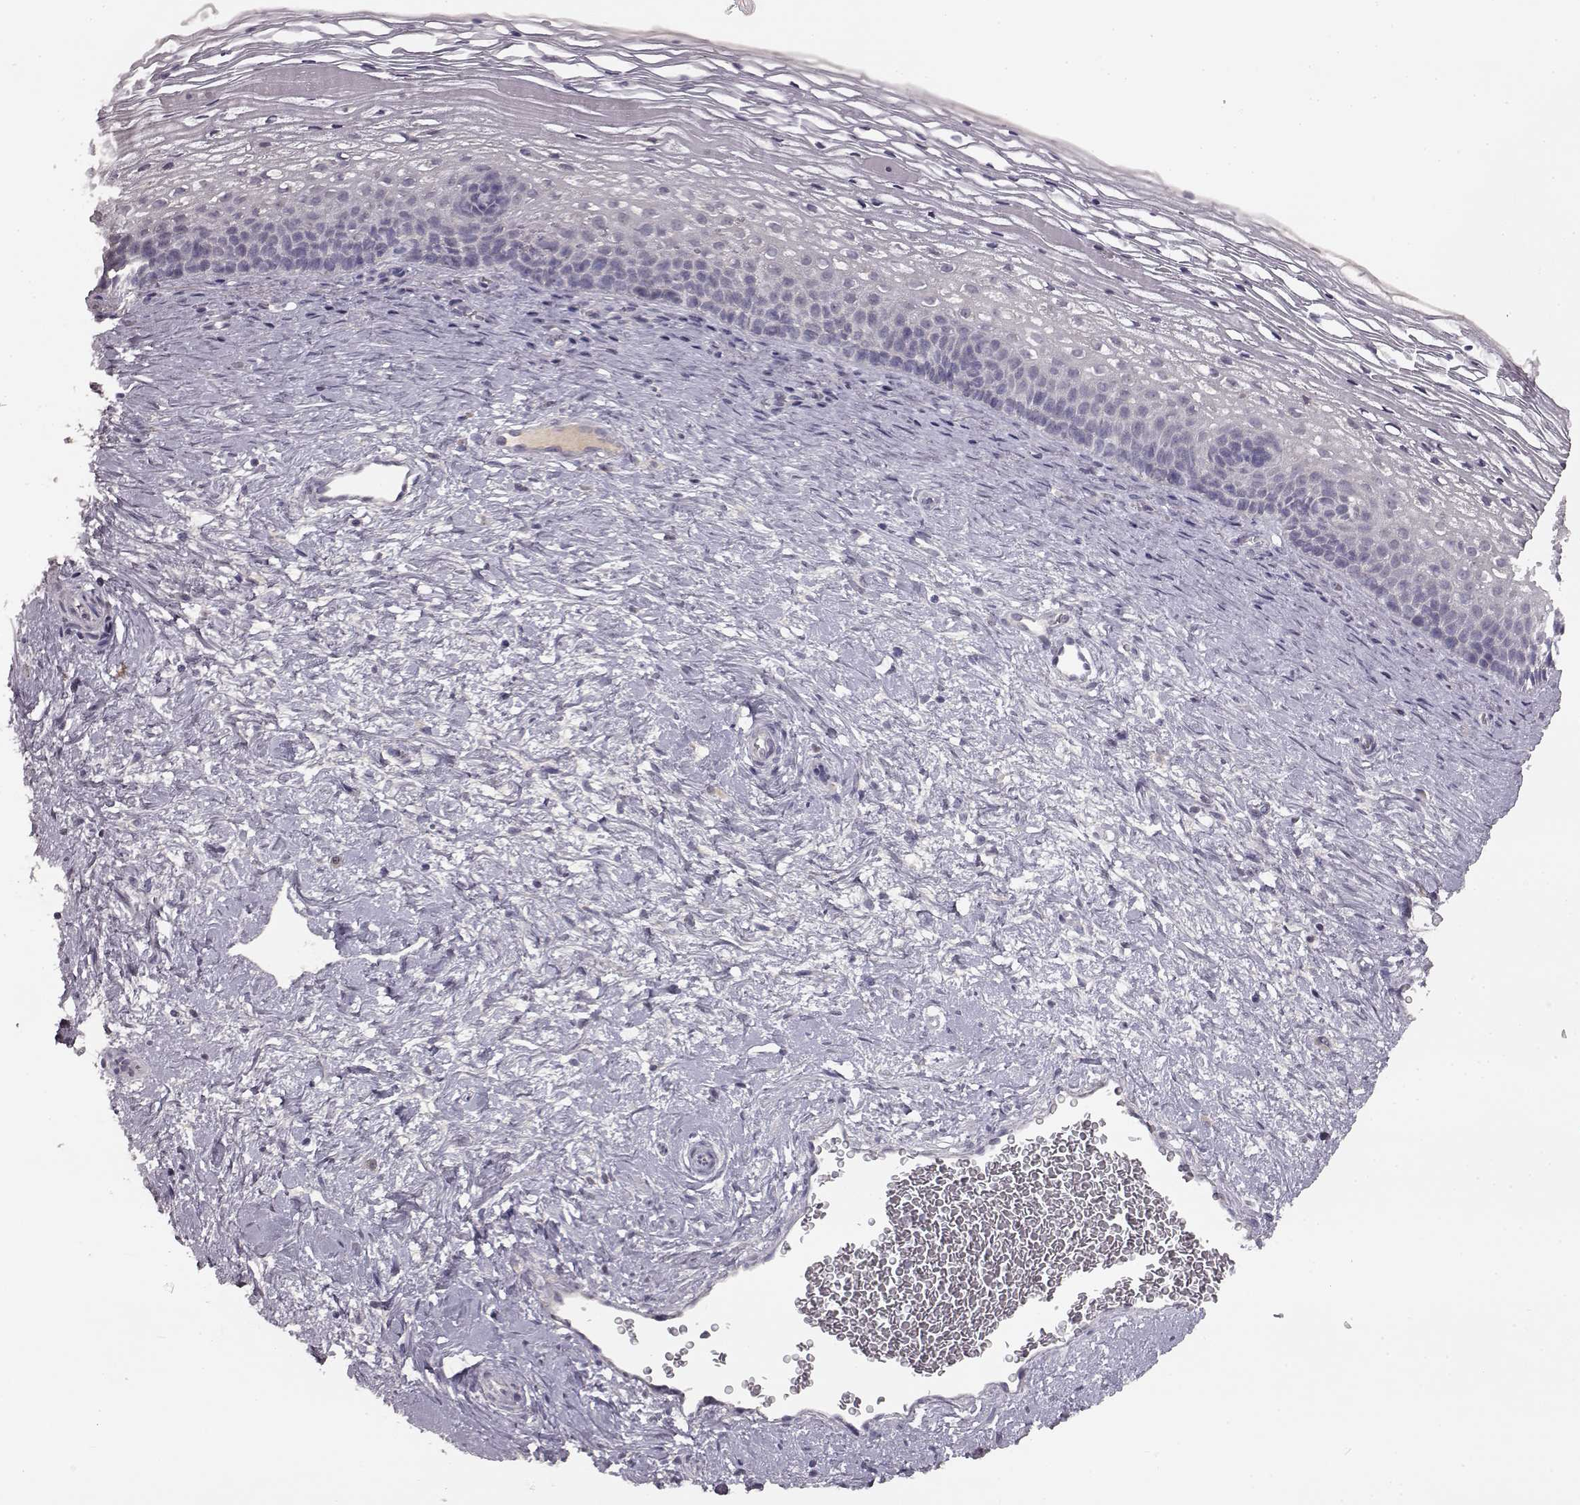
{"staining": {"intensity": "negative", "quantity": "none", "location": "none"}, "tissue": "cervix", "cell_type": "Glandular cells", "image_type": "normal", "snomed": [{"axis": "morphology", "description": "Normal tissue, NOS"}, {"axis": "topography", "description": "Cervix"}], "caption": "Image shows no significant protein positivity in glandular cells of benign cervix.", "gene": "SPAG17", "patient": {"sex": "female", "age": 34}}